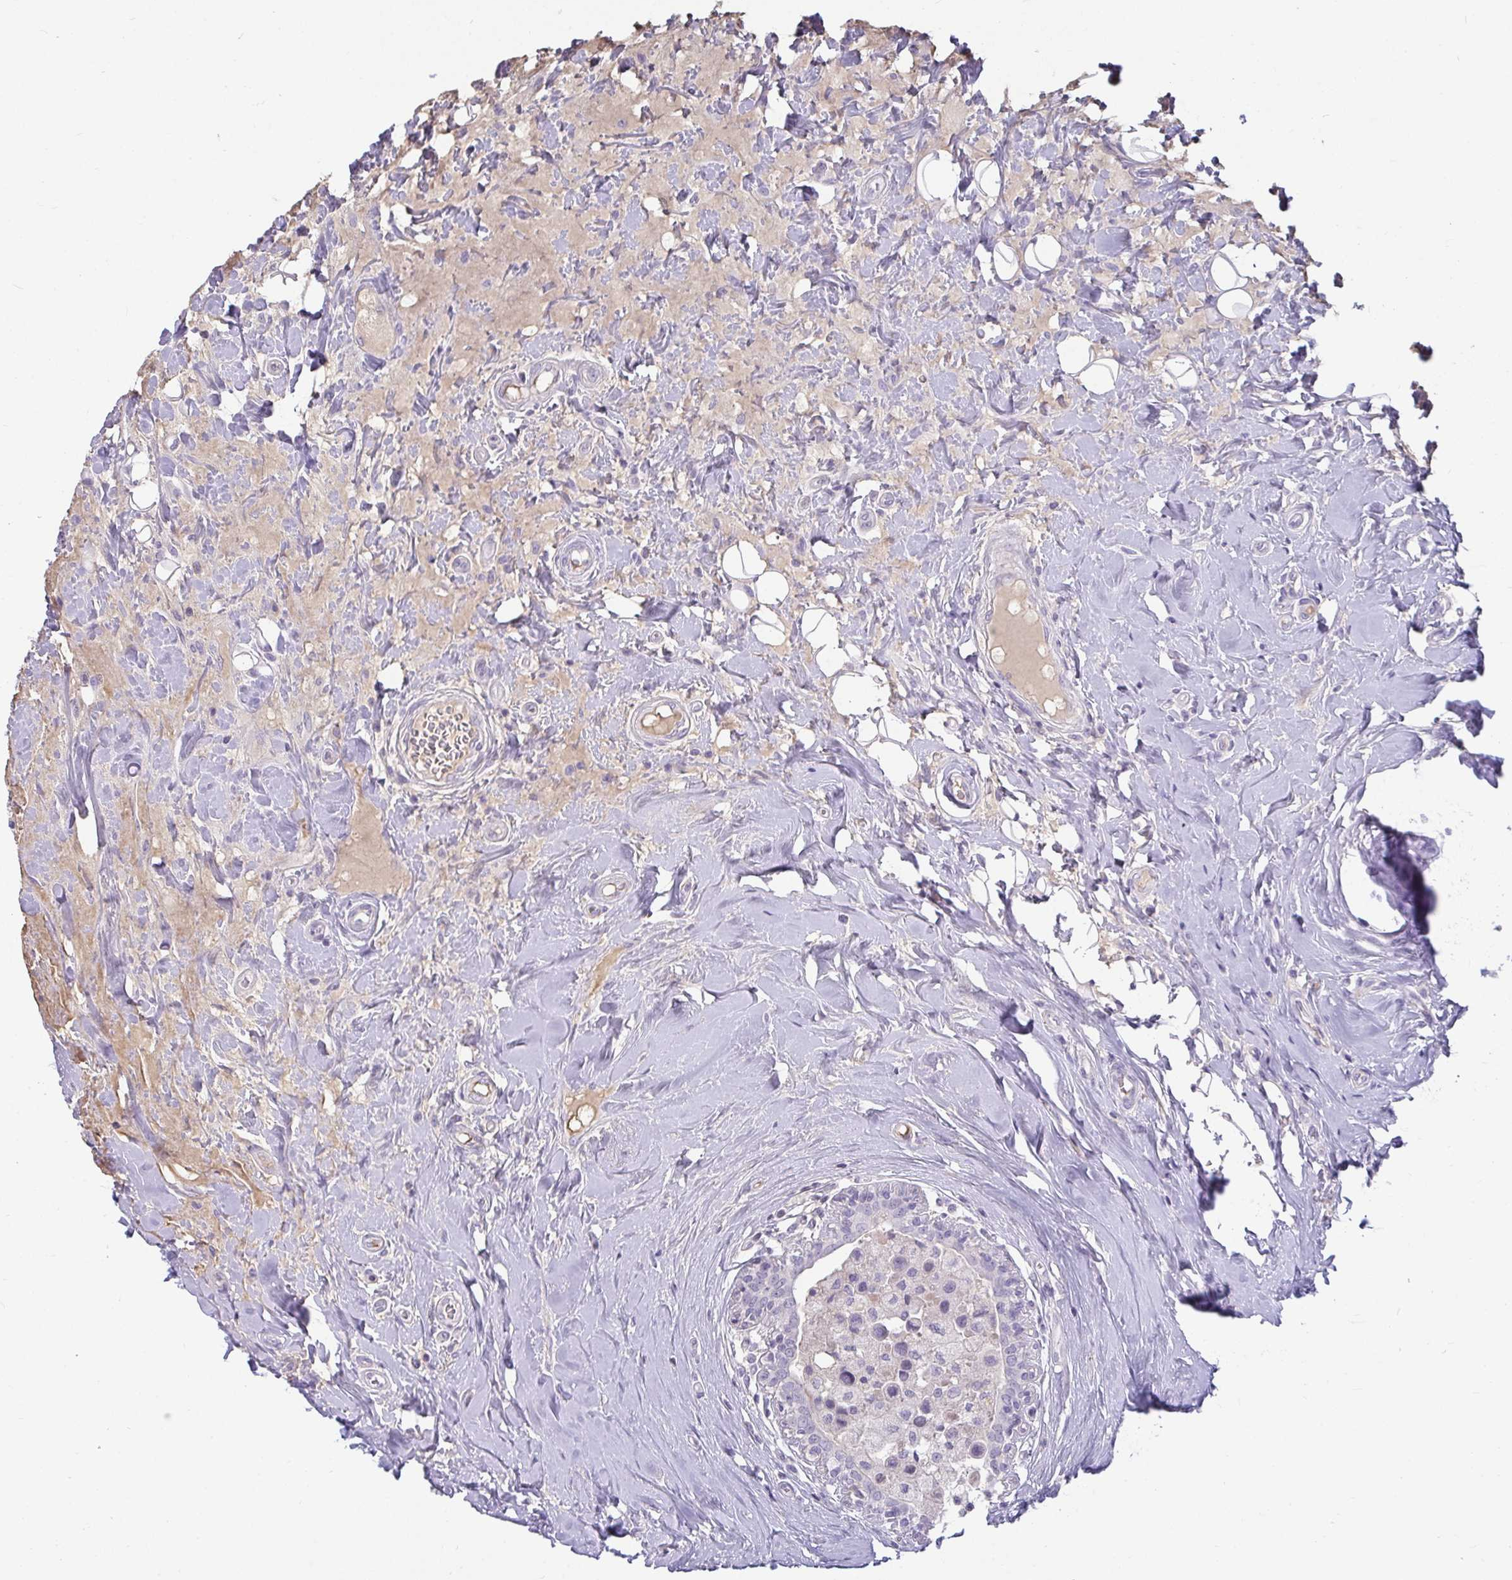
{"staining": {"intensity": "negative", "quantity": "none", "location": "none"}, "tissue": "breast cancer", "cell_type": "Tumor cells", "image_type": "cancer", "snomed": [{"axis": "morphology", "description": "Duct carcinoma"}, {"axis": "topography", "description": "Breast"}], "caption": "Immunohistochemistry (IHC) of infiltrating ductal carcinoma (breast) shows no staining in tumor cells.", "gene": "NPY", "patient": {"sex": "female", "age": 24}}